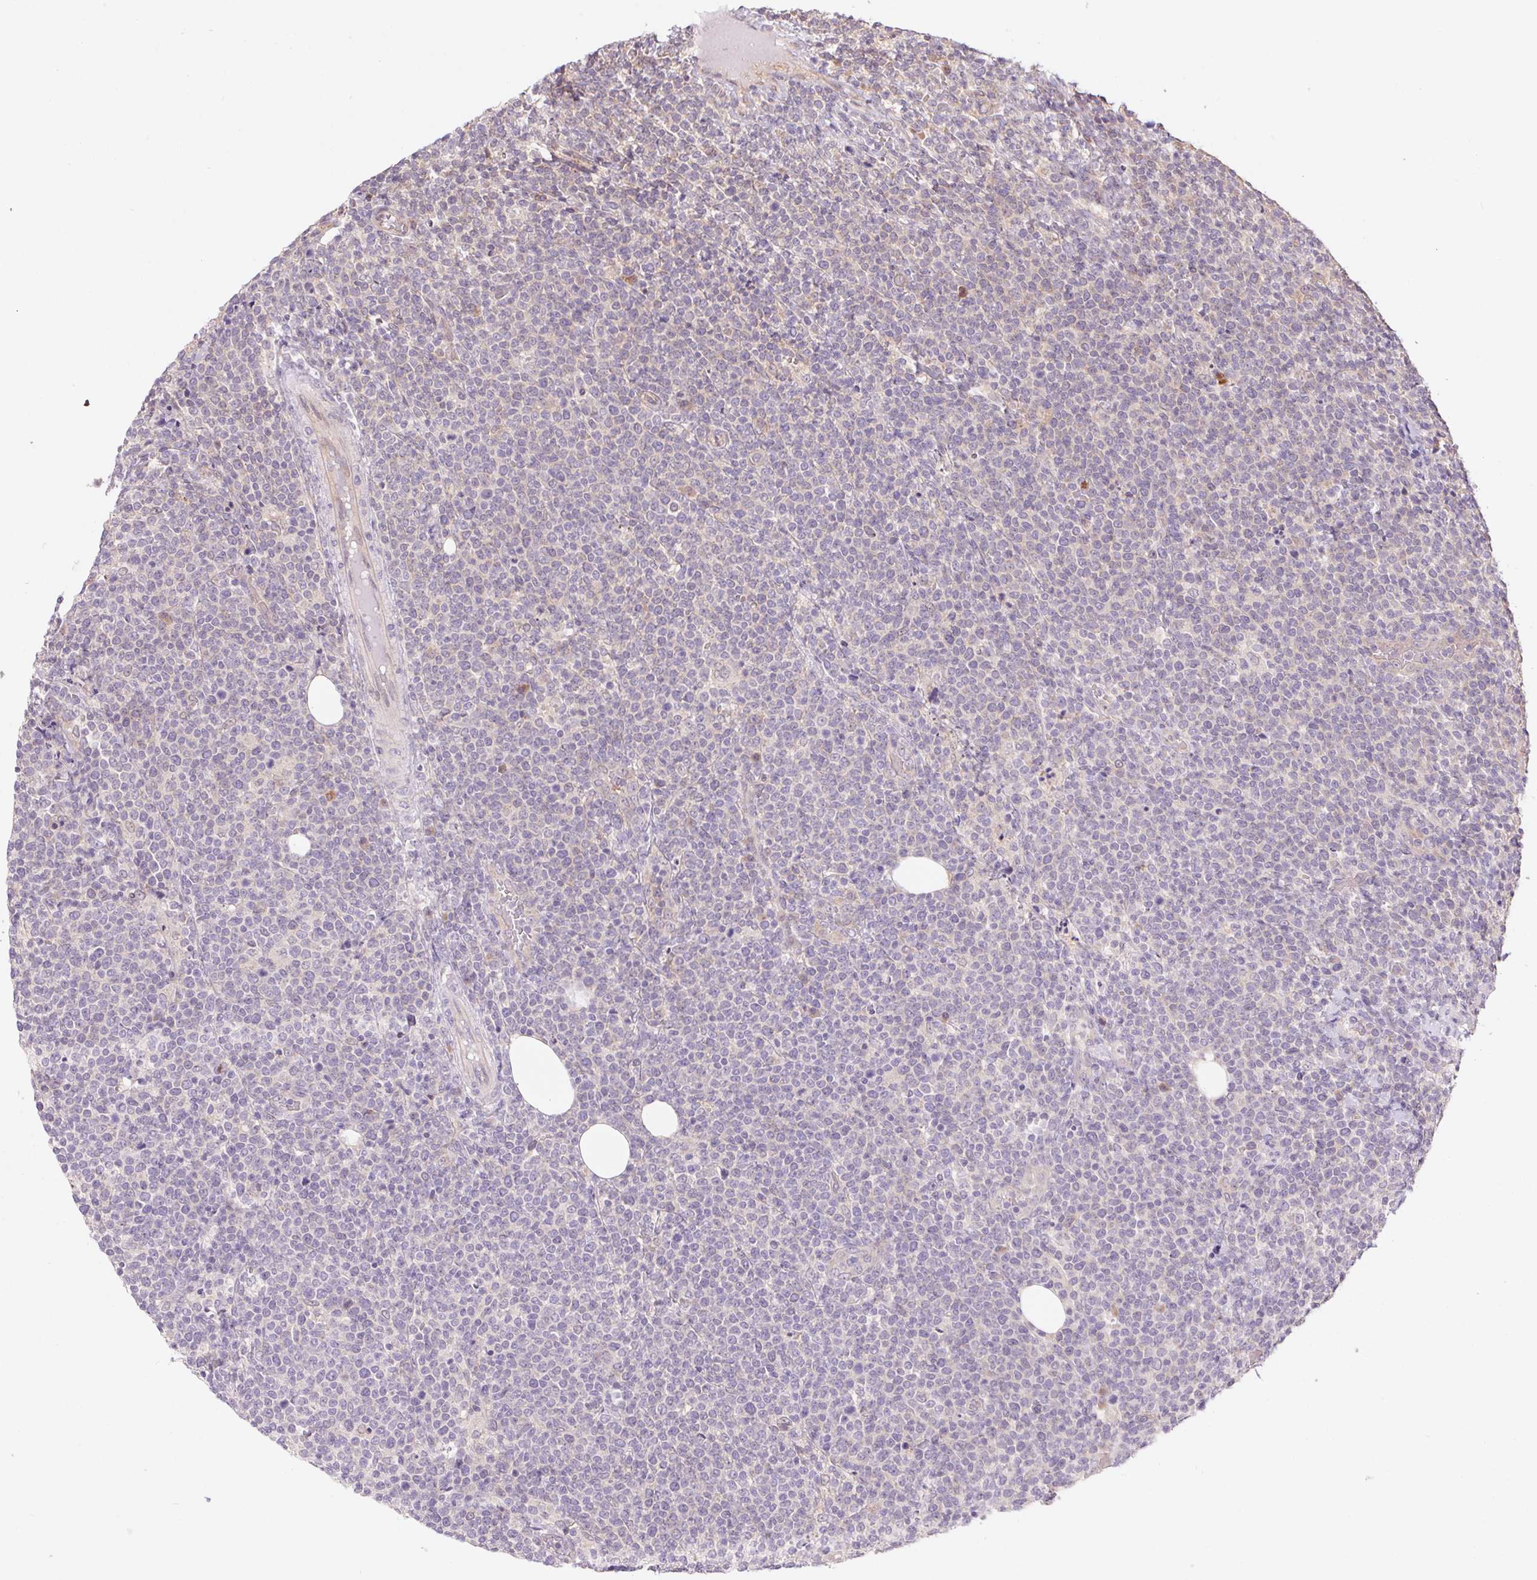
{"staining": {"intensity": "negative", "quantity": "none", "location": "none"}, "tissue": "lymphoma", "cell_type": "Tumor cells", "image_type": "cancer", "snomed": [{"axis": "morphology", "description": "Malignant lymphoma, non-Hodgkin's type, High grade"}, {"axis": "topography", "description": "Lymph node"}], "caption": "DAB immunohistochemical staining of lymphoma shows no significant staining in tumor cells.", "gene": "RRM1", "patient": {"sex": "male", "age": 61}}